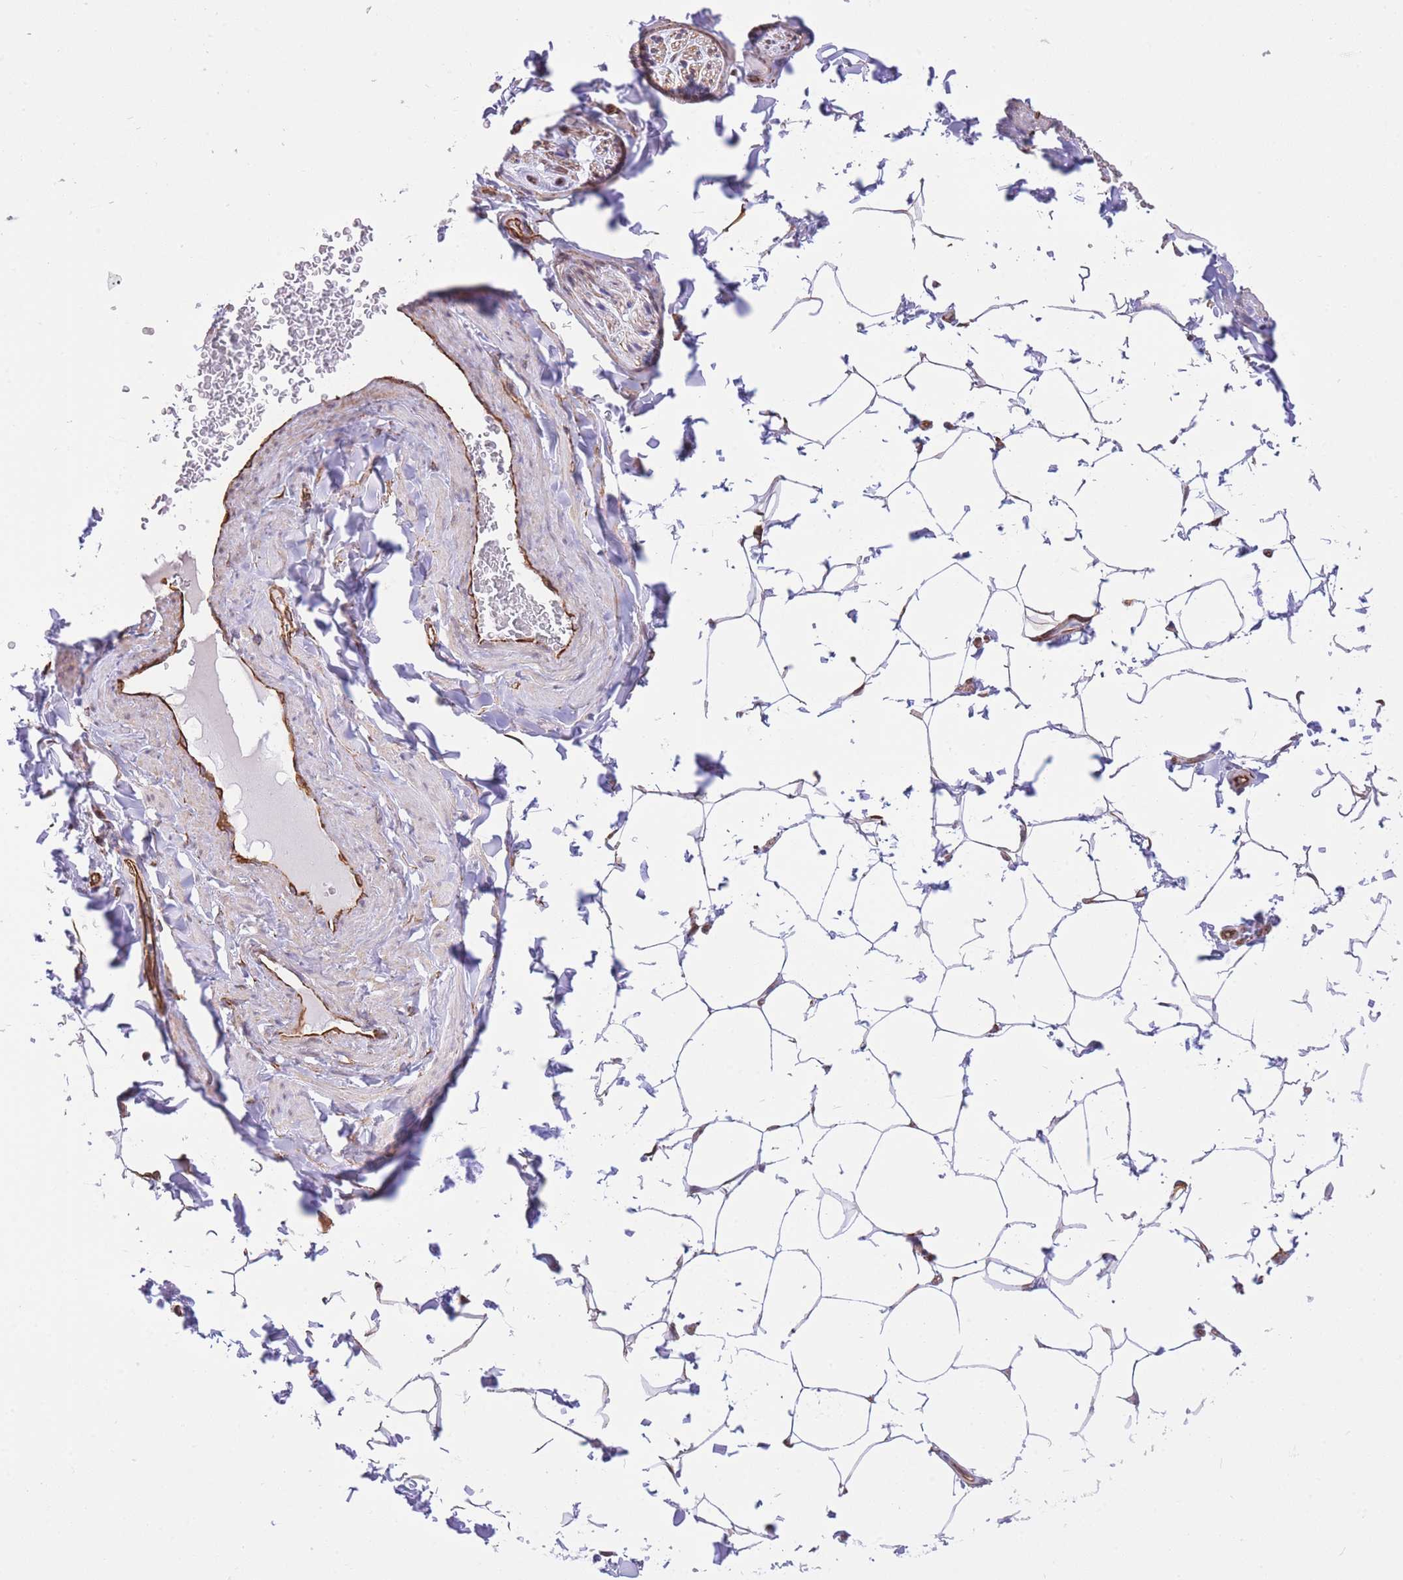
{"staining": {"intensity": "weak", "quantity": "<25%", "location": "cytoplasmic/membranous"}, "tissue": "adipose tissue", "cell_type": "Adipocytes", "image_type": "normal", "snomed": [{"axis": "morphology", "description": "Normal tissue, NOS"}, {"axis": "topography", "description": "Soft tissue"}, {"axis": "topography", "description": "Adipose tissue"}, {"axis": "topography", "description": "Vascular tissue"}, {"axis": "topography", "description": "Peripheral nerve tissue"}], "caption": "Protein analysis of normal adipose tissue reveals no significant staining in adipocytes.", "gene": "PSG11", "patient": {"sex": "male", "age": 46}}